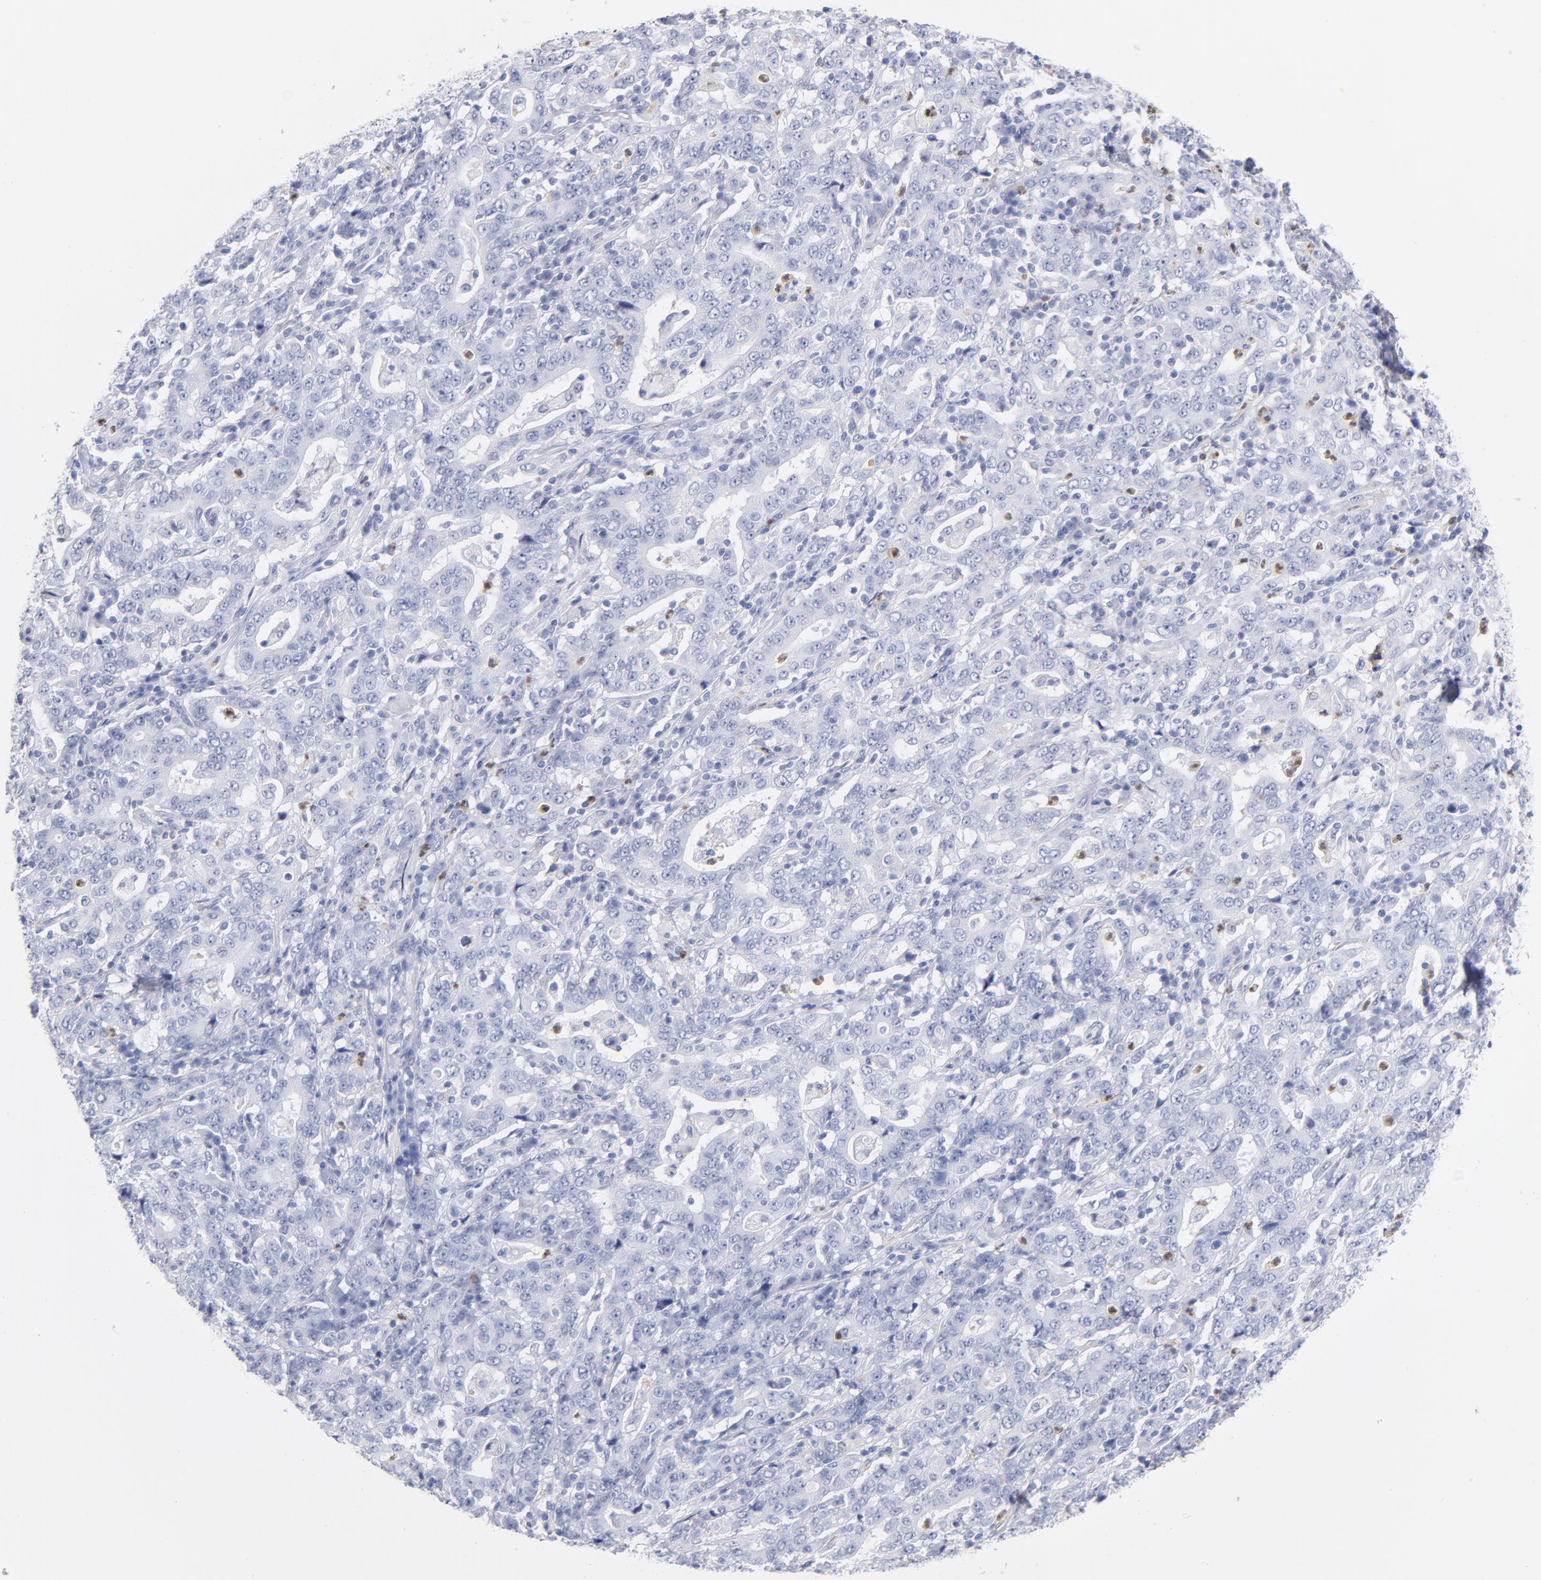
{"staining": {"intensity": "negative", "quantity": "none", "location": "none"}, "tissue": "stomach cancer", "cell_type": "Tumor cells", "image_type": "cancer", "snomed": [{"axis": "morphology", "description": "Normal tissue, NOS"}, {"axis": "morphology", "description": "Adenocarcinoma, NOS"}, {"axis": "topography", "description": "Stomach, upper"}, {"axis": "topography", "description": "Stomach"}], "caption": "Immunohistochemistry (IHC) of stomach adenocarcinoma demonstrates no staining in tumor cells.", "gene": "ARG1", "patient": {"sex": "male", "age": 59}}